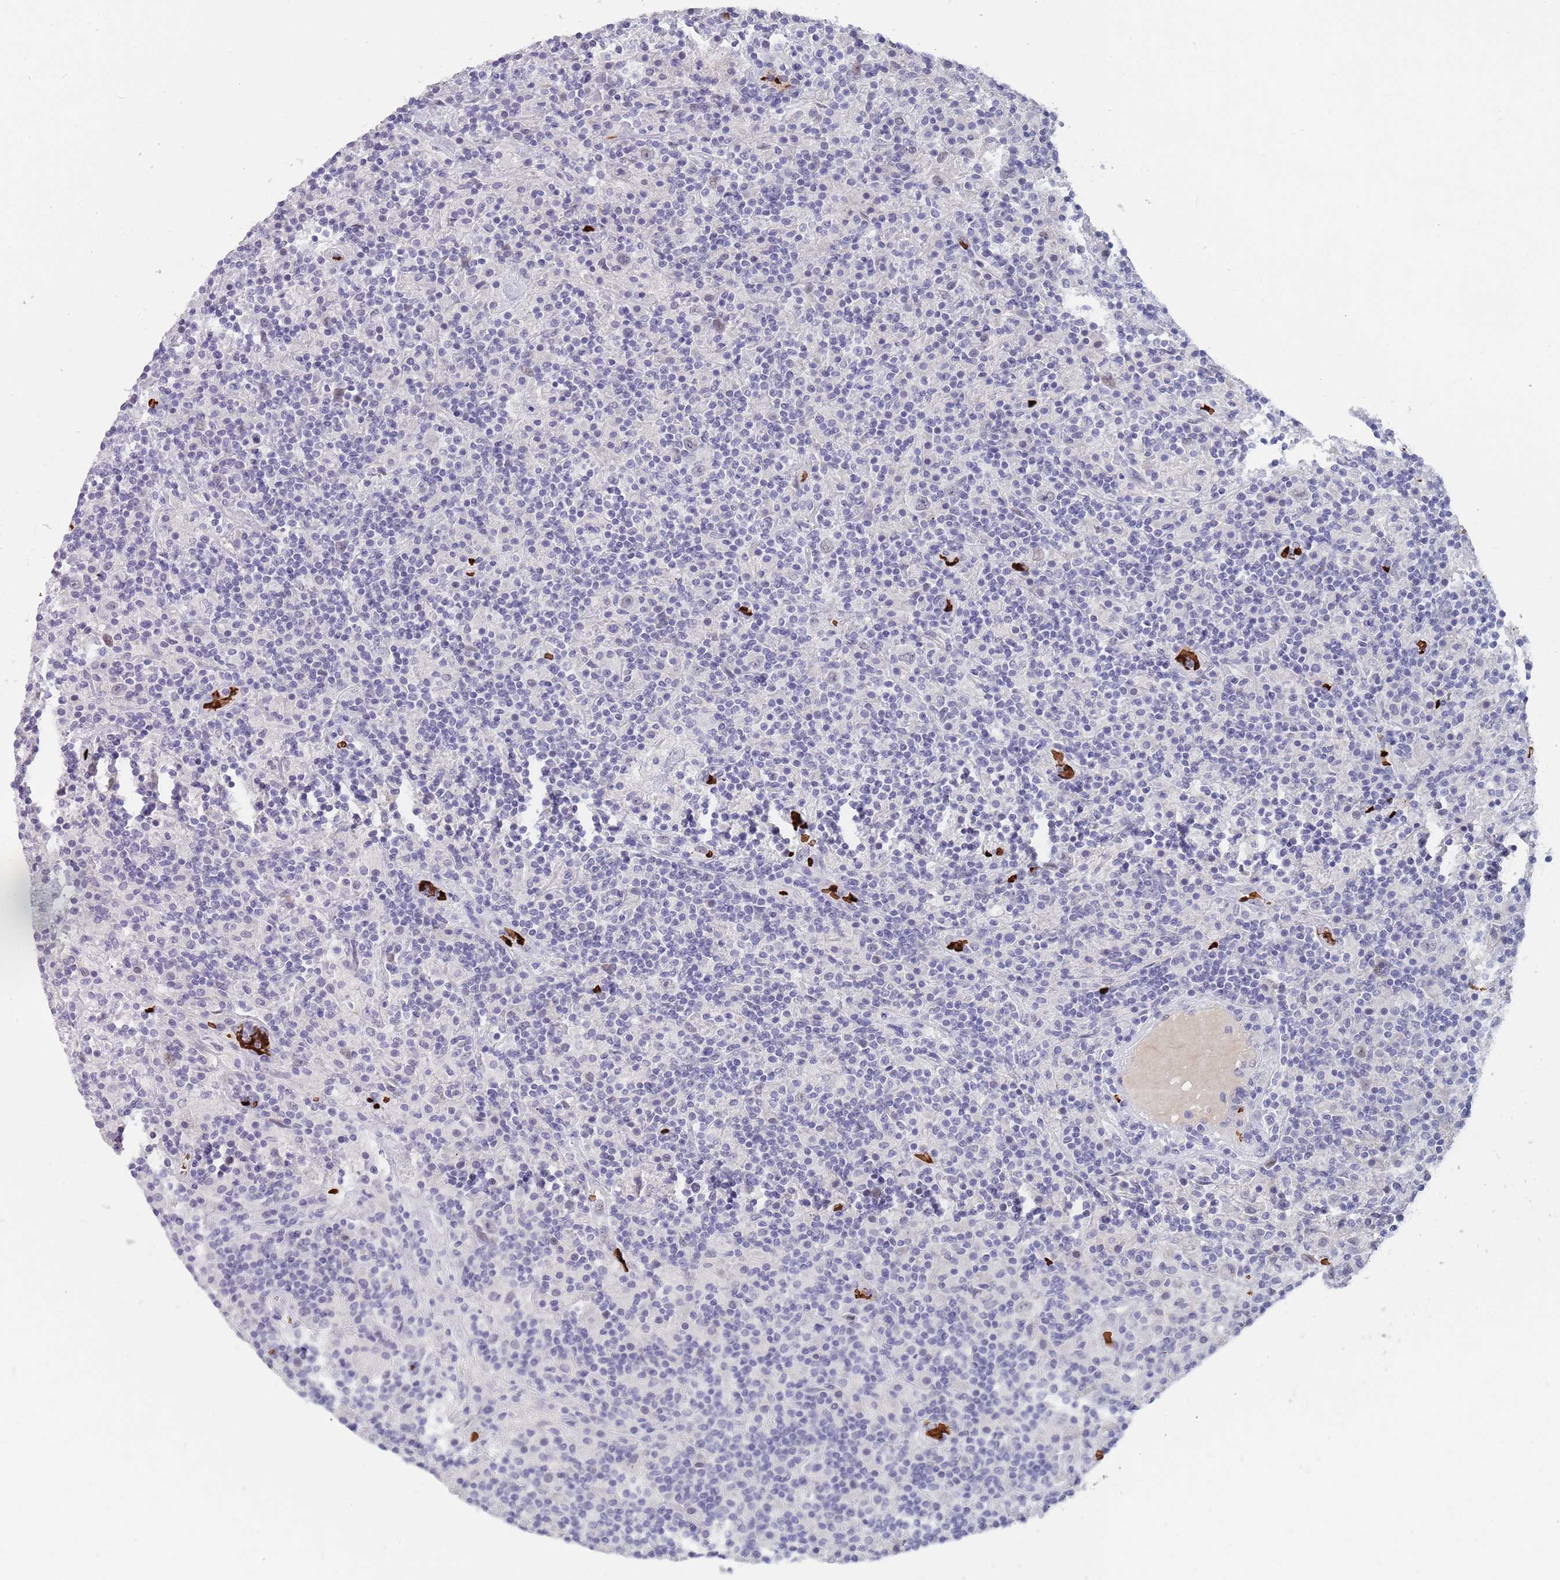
{"staining": {"intensity": "negative", "quantity": "none", "location": "none"}, "tissue": "lymphoma", "cell_type": "Tumor cells", "image_type": "cancer", "snomed": [{"axis": "morphology", "description": "Hodgkin's disease, NOS"}, {"axis": "topography", "description": "Lymph node"}], "caption": "This is an immunohistochemistry histopathology image of human Hodgkin's disease. There is no expression in tumor cells.", "gene": "LYPD6B", "patient": {"sex": "male", "age": 70}}